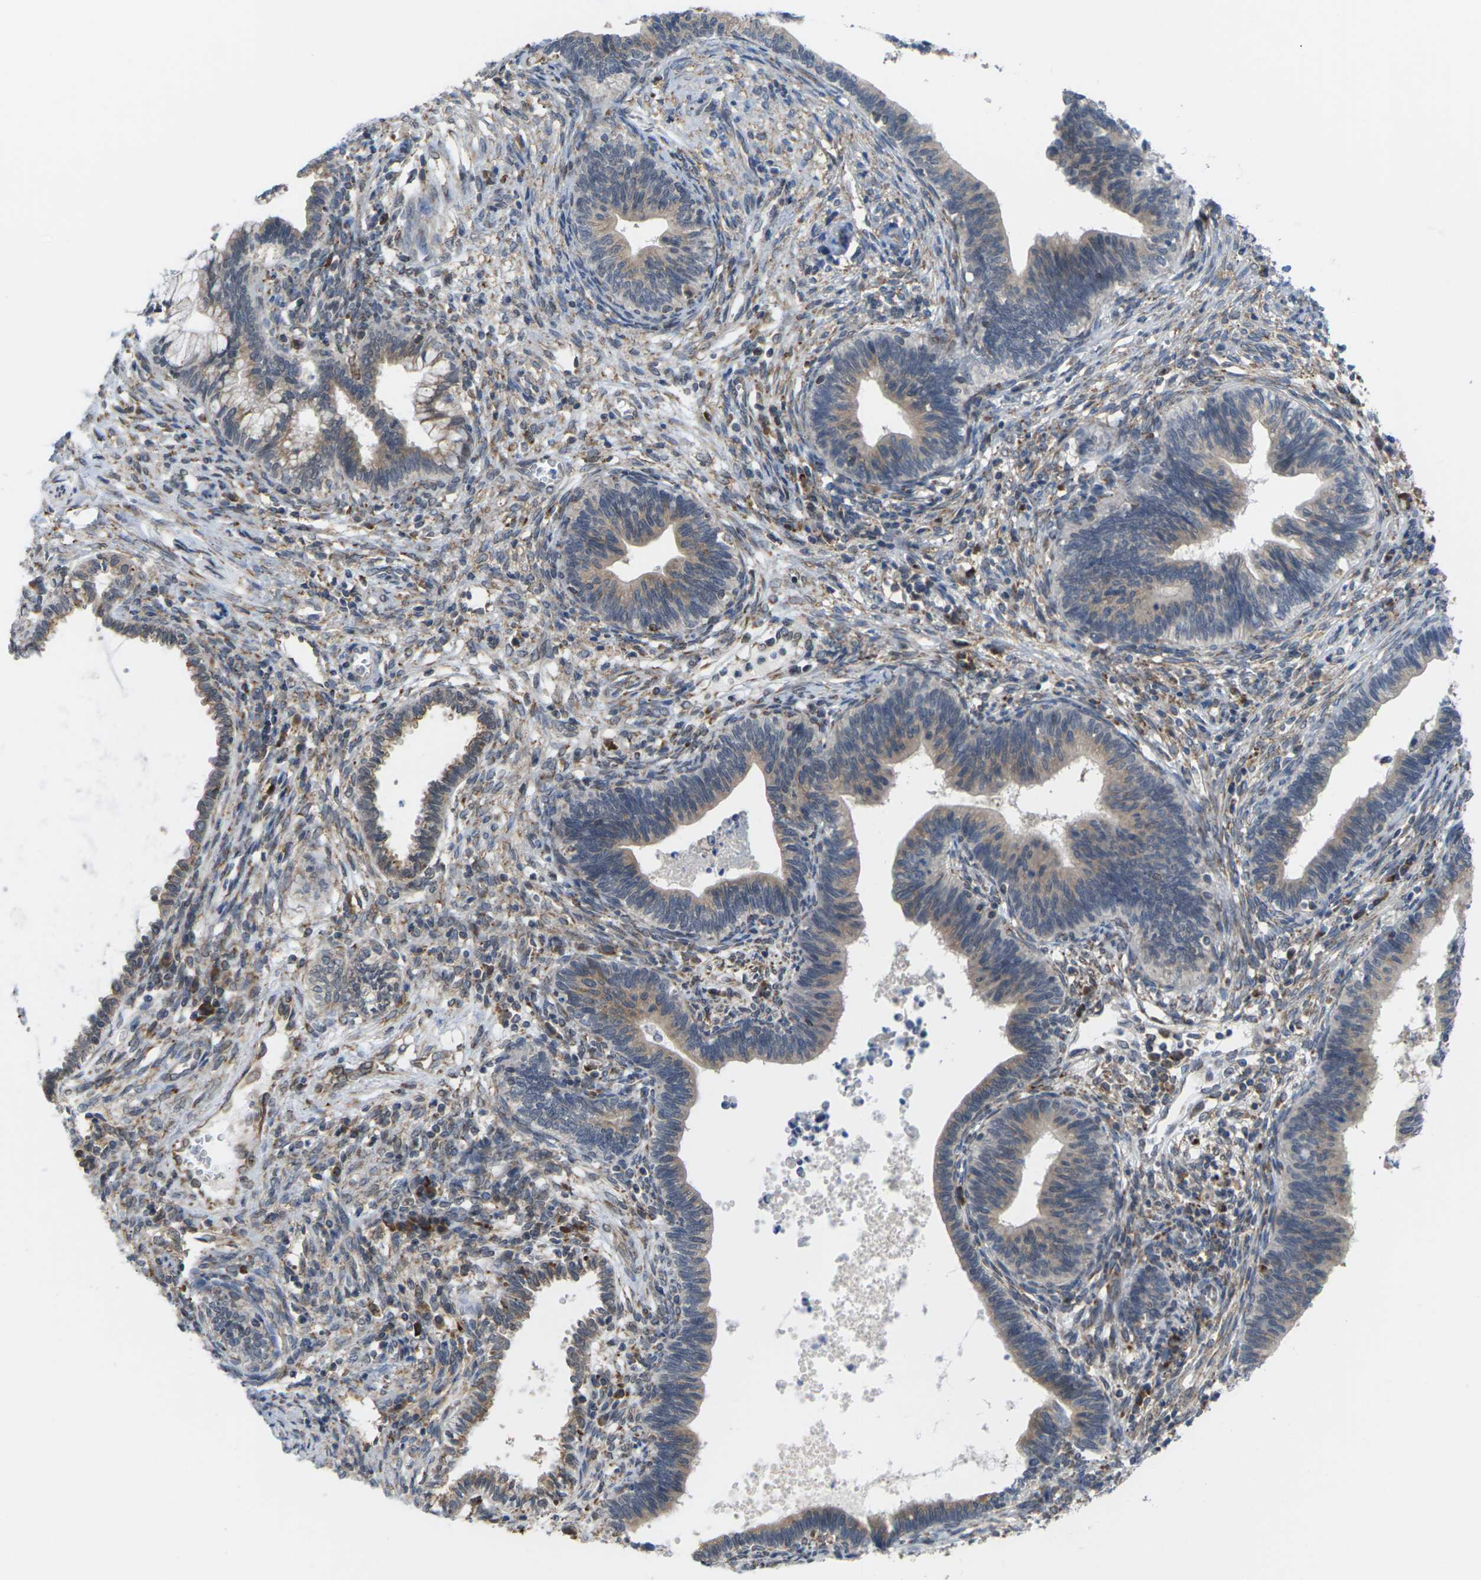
{"staining": {"intensity": "weak", "quantity": ">75%", "location": "cytoplasmic/membranous"}, "tissue": "cervical cancer", "cell_type": "Tumor cells", "image_type": "cancer", "snomed": [{"axis": "morphology", "description": "Adenocarcinoma, NOS"}, {"axis": "topography", "description": "Cervix"}], "caption": "This is a photomicrograph of immunohistochemistry (IHC) staining of cervical adenocarcinoma, which shows weak staining in the cytoplasmic/membranous of tumor cells.", "gene": "PDZK1IP1", "patient": {"sex": "female", "age": 44}}